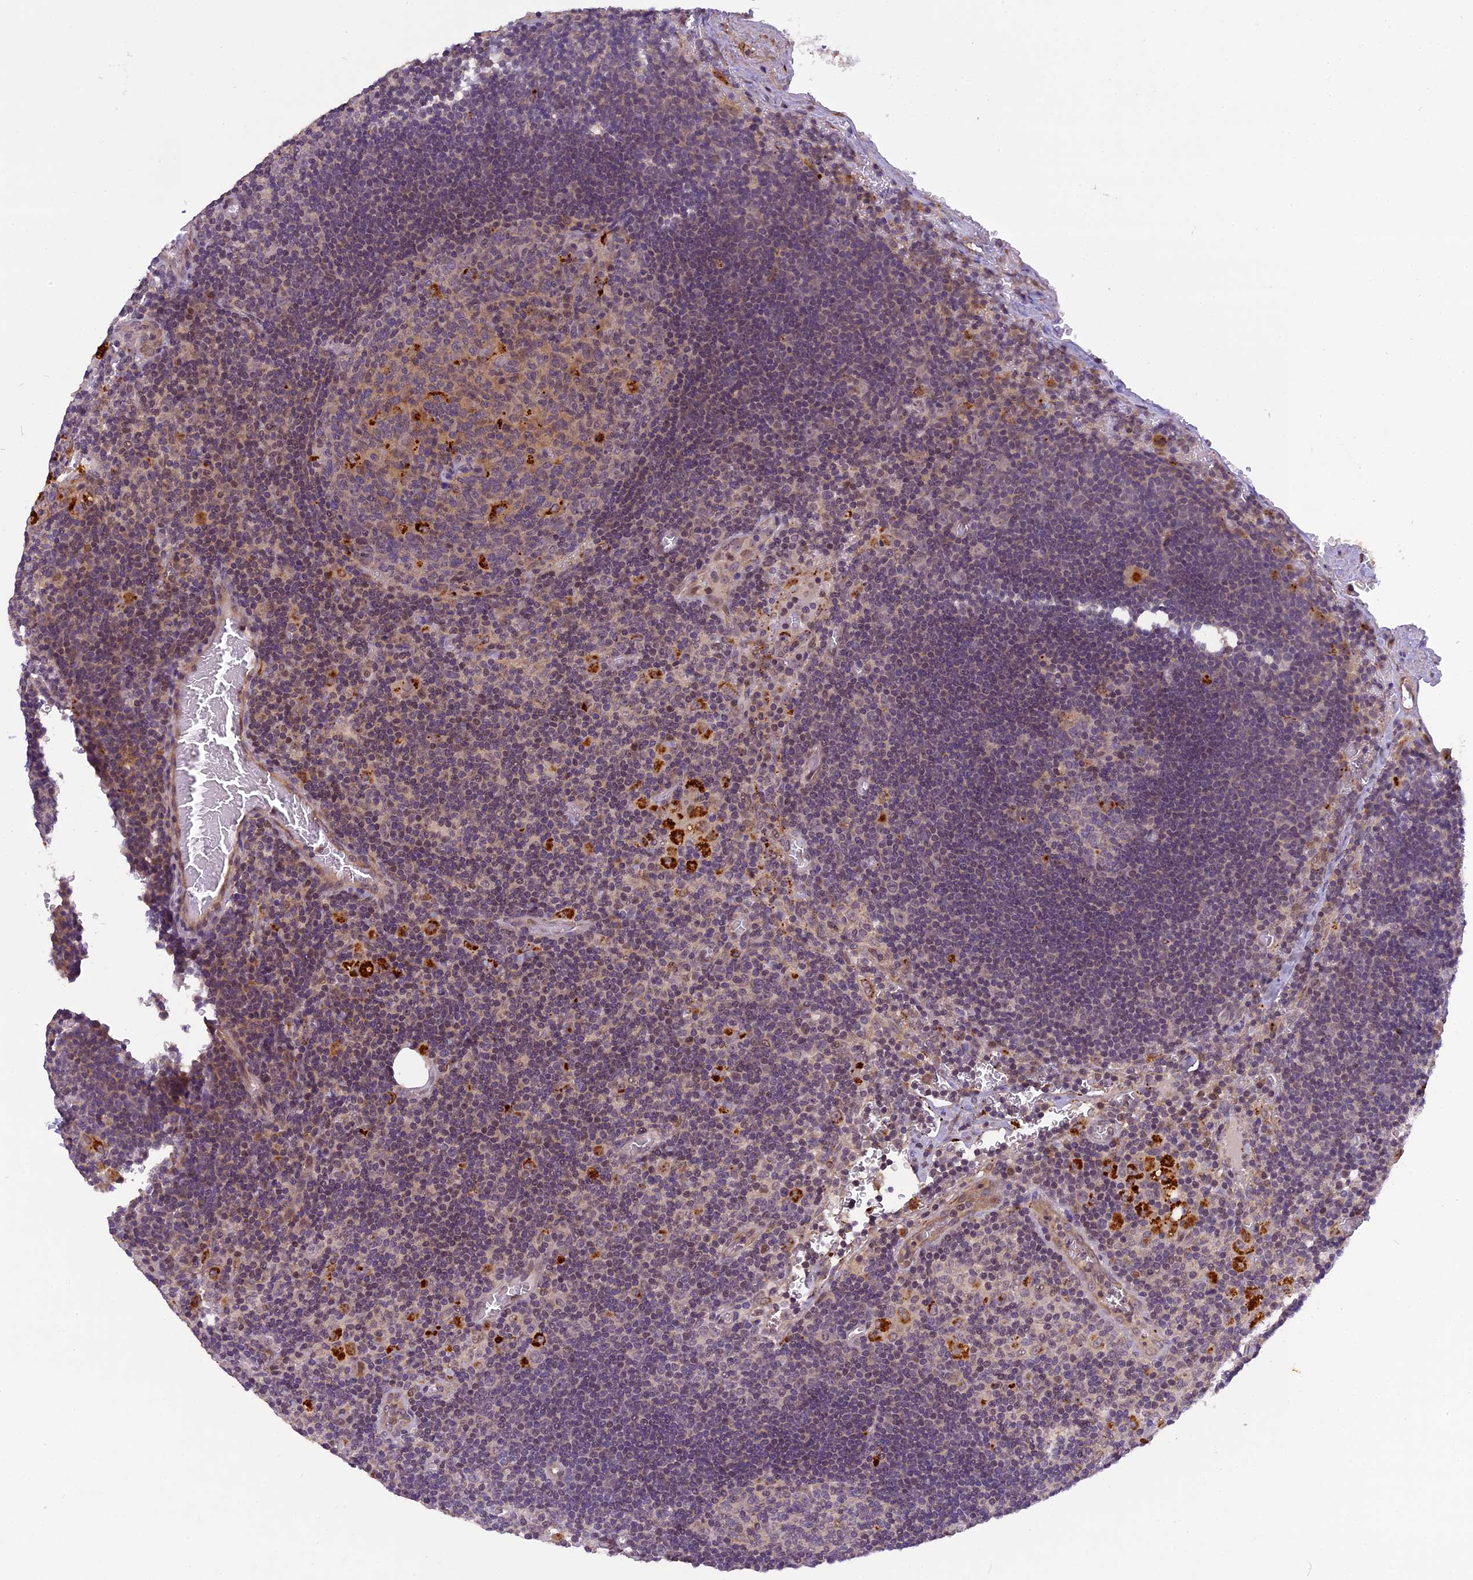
{"staining": {"intensity": "strong", "quantity": "<25%", "location": "cytoplasmic/membranous"}, "tissue": "lymph node", "cell_type": "Germinal center cells", "image_type": "normal", "snomed": [{"axis": "morphology", "description": "Normal tissue, NOS"}, {"axis": "topography", "description": "Lymph node"}], "caption": "This is a micrograph of immunohistochemistry (IHC) staining of benign lymph node, which shows strong expression in the cytoplasmic/membranous of germinal center cells.", "gene": "FNIP2", "patient": {"sex": "female", "age": 73}}